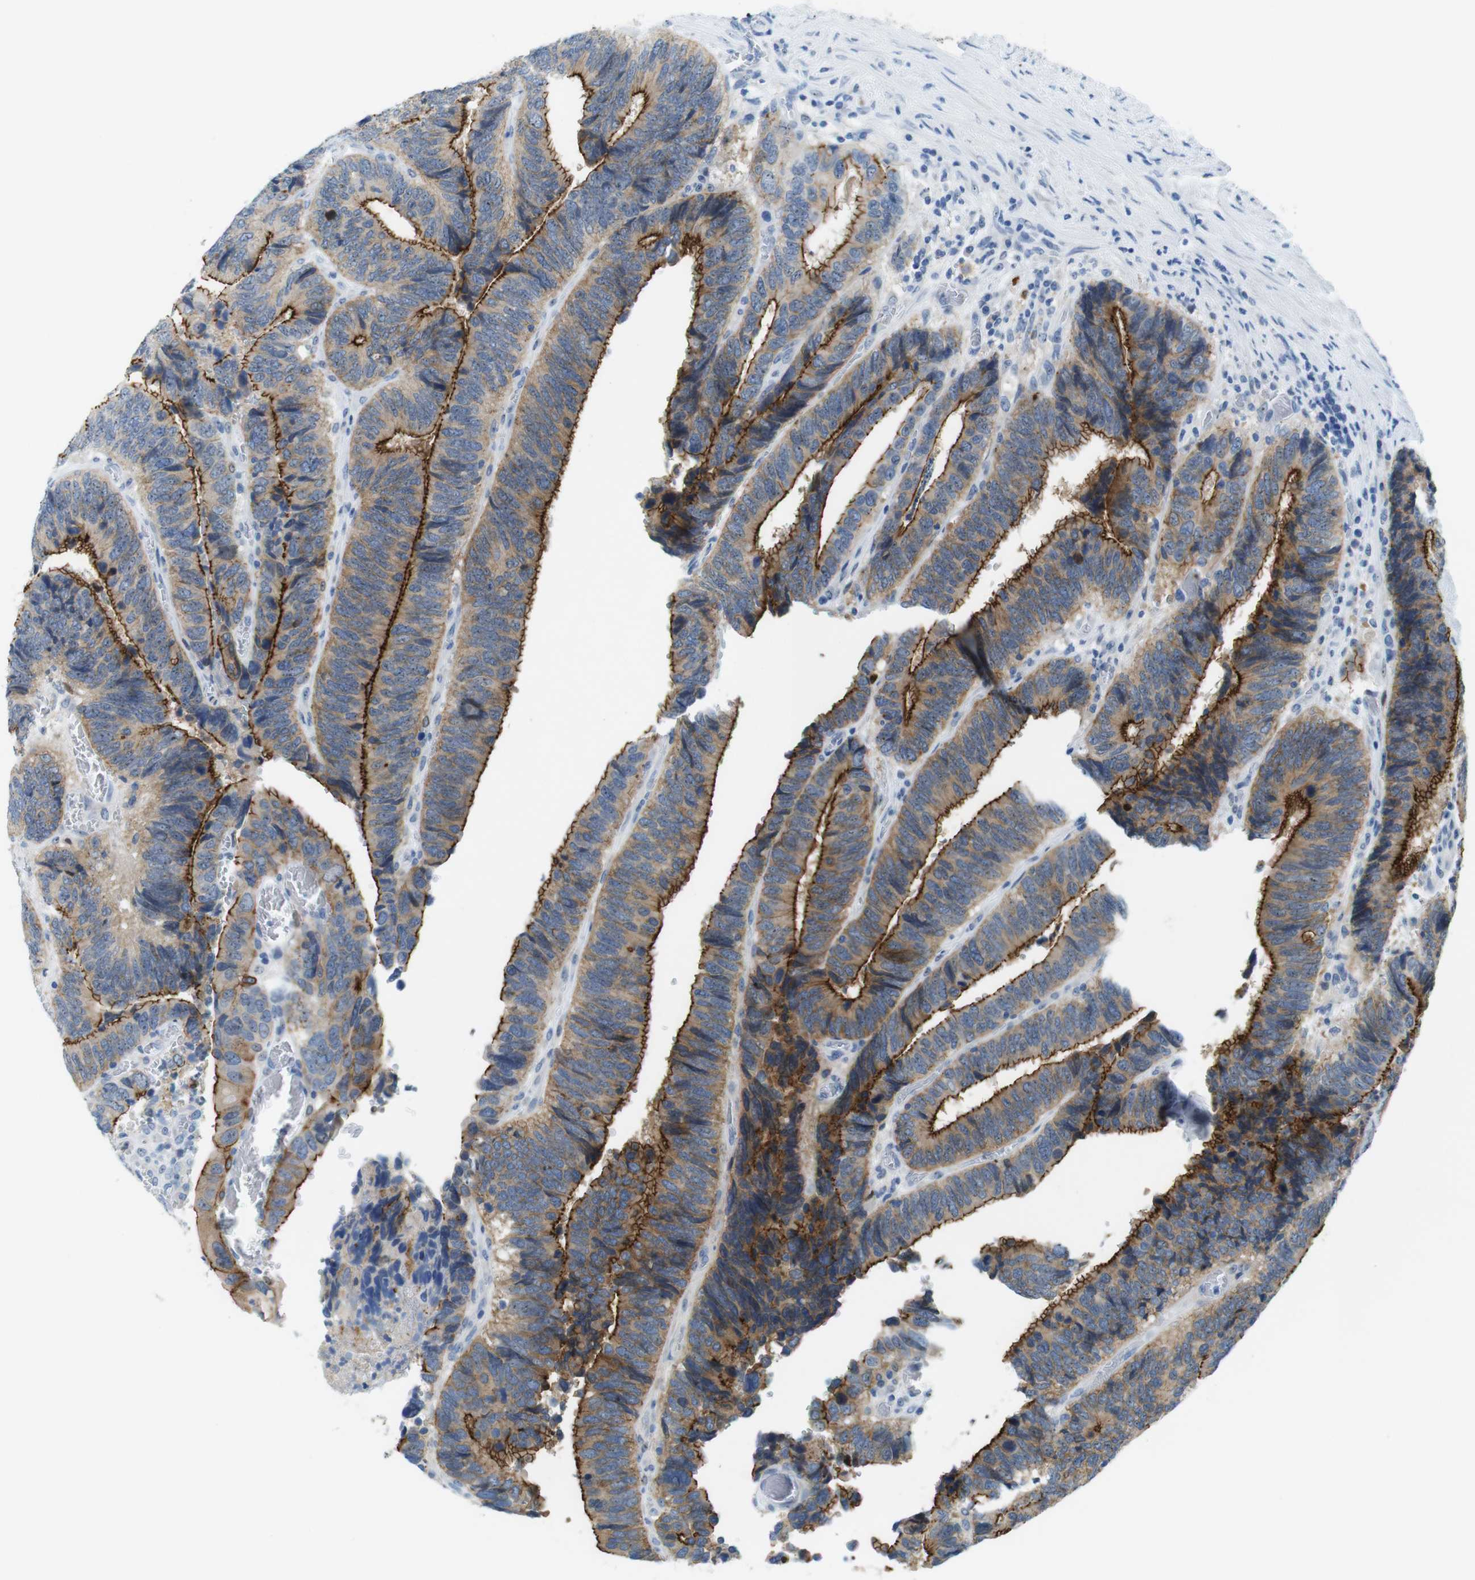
{"staining": {"intensity": "strong", "quantity": "25%-75%", "location": "cytoplasmic/membranous"}, "tissue": "colorectal cancer", "cell_type": "Tumor cells", "image_type": "cancer", "snomed": [{"axis": "morphology", "description": "Adenocarcinoma, NOS"}, {"axis": "topography", "description": "Colon"}], "caption": "A micrograph of colorectal adenocarcinoma stained for a protein shows strong cytoplasmic/membranous brown staining in tumor cells. The staining was performed using DAB (3,3'-diaminobenzidine), with brown indicating positive protein expression. Nuclei are stained blue with hematoxylin.", "gene": "TJP3", "patient": {"sex": "male", "age": 72}}